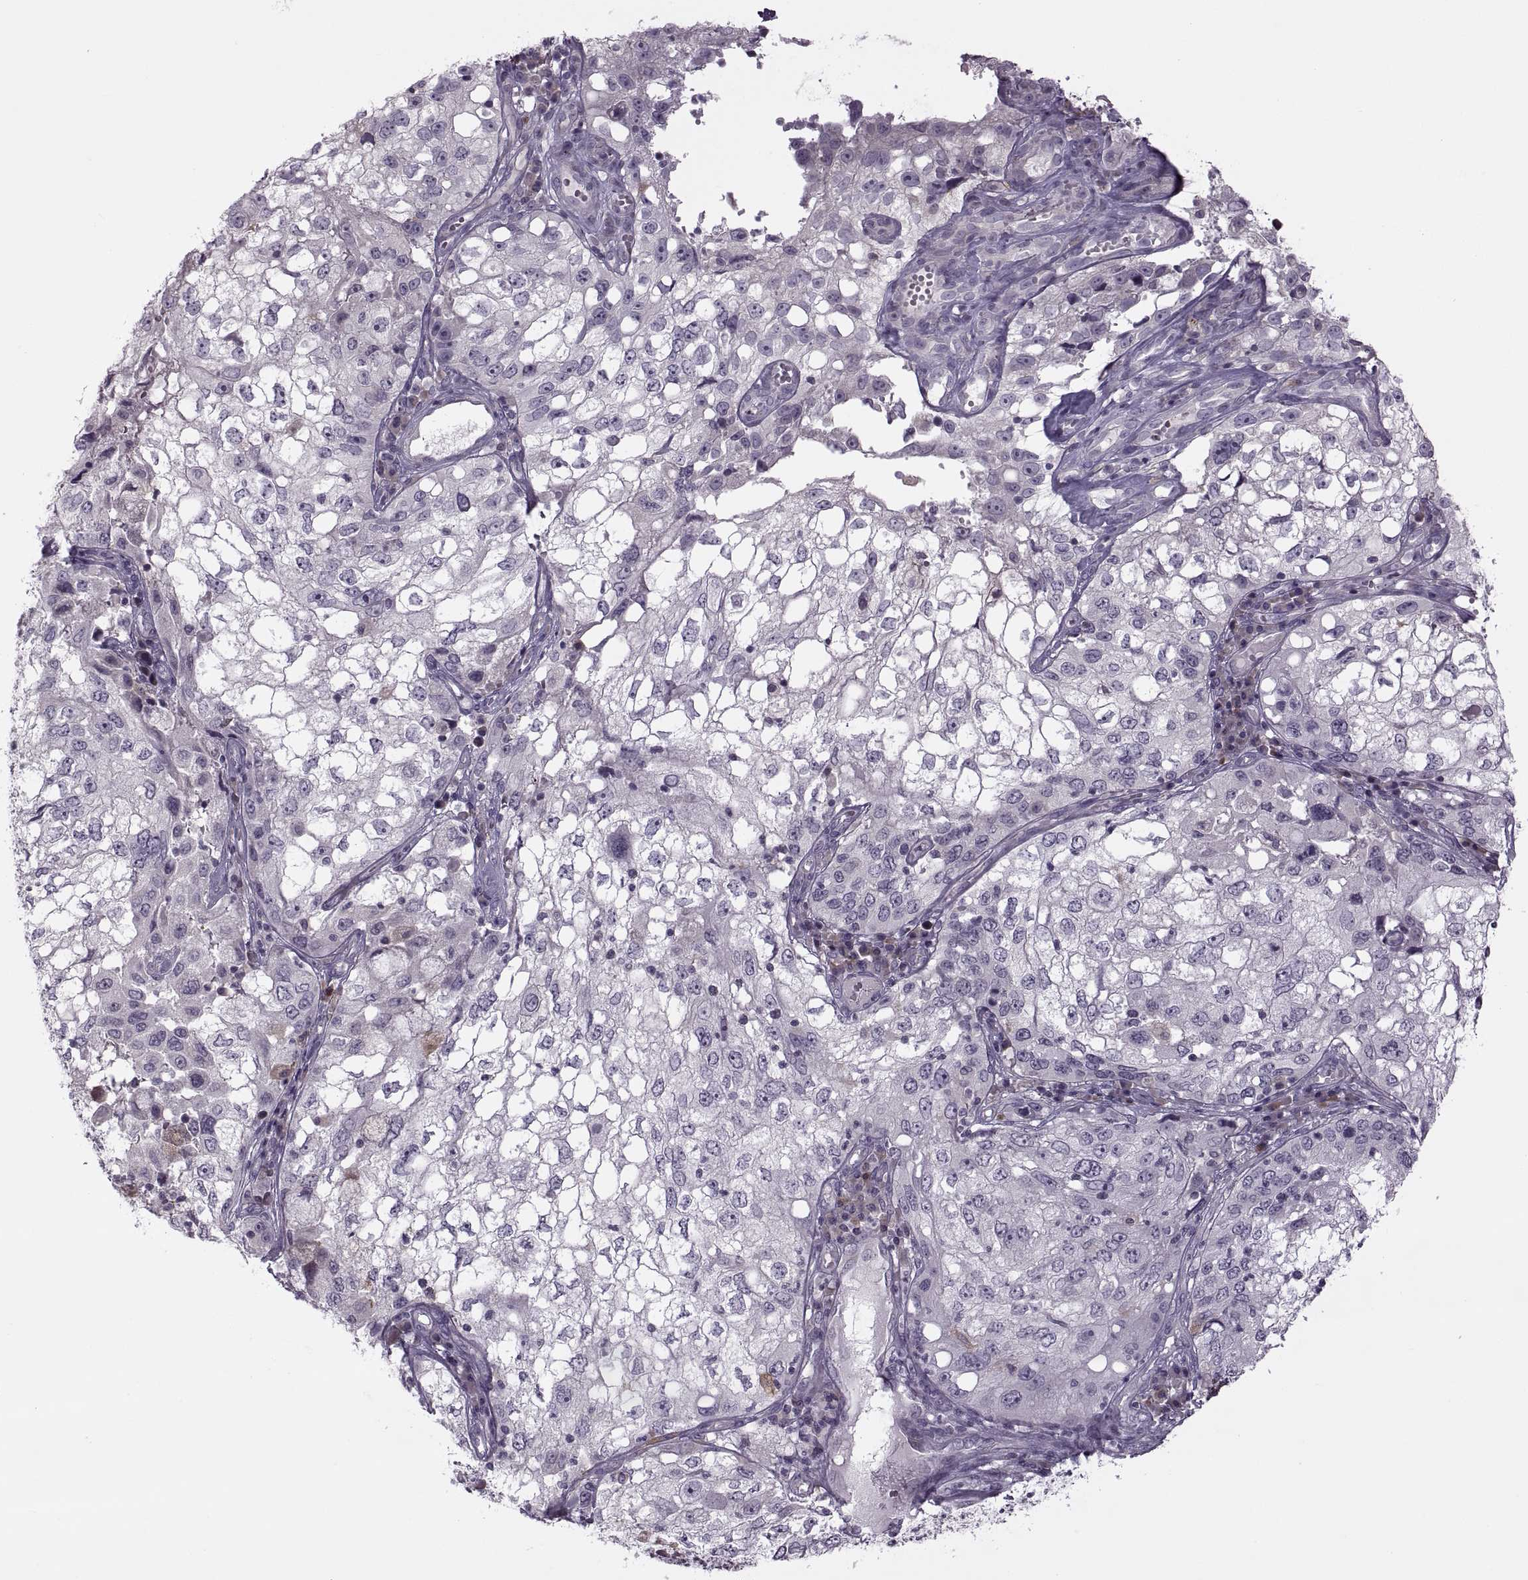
{"staining": {"intensity": "negative", "quantity": "none", "location": "none"}, "tissue": "cervical cancer", "cell_type": "Tumor cells", "image_type": "cancer", "snomed": [{"axis": "morphology", "description": "Squamous cell carcinoma, NOS"}, {"axis": "topography", "description": "Cervix"}], "caption": "There is no significant staining in tumor cells of cervical squamous cell carcinoma.", "gene": "H2AP", "patient": {"sex": "female", "age": 36}}